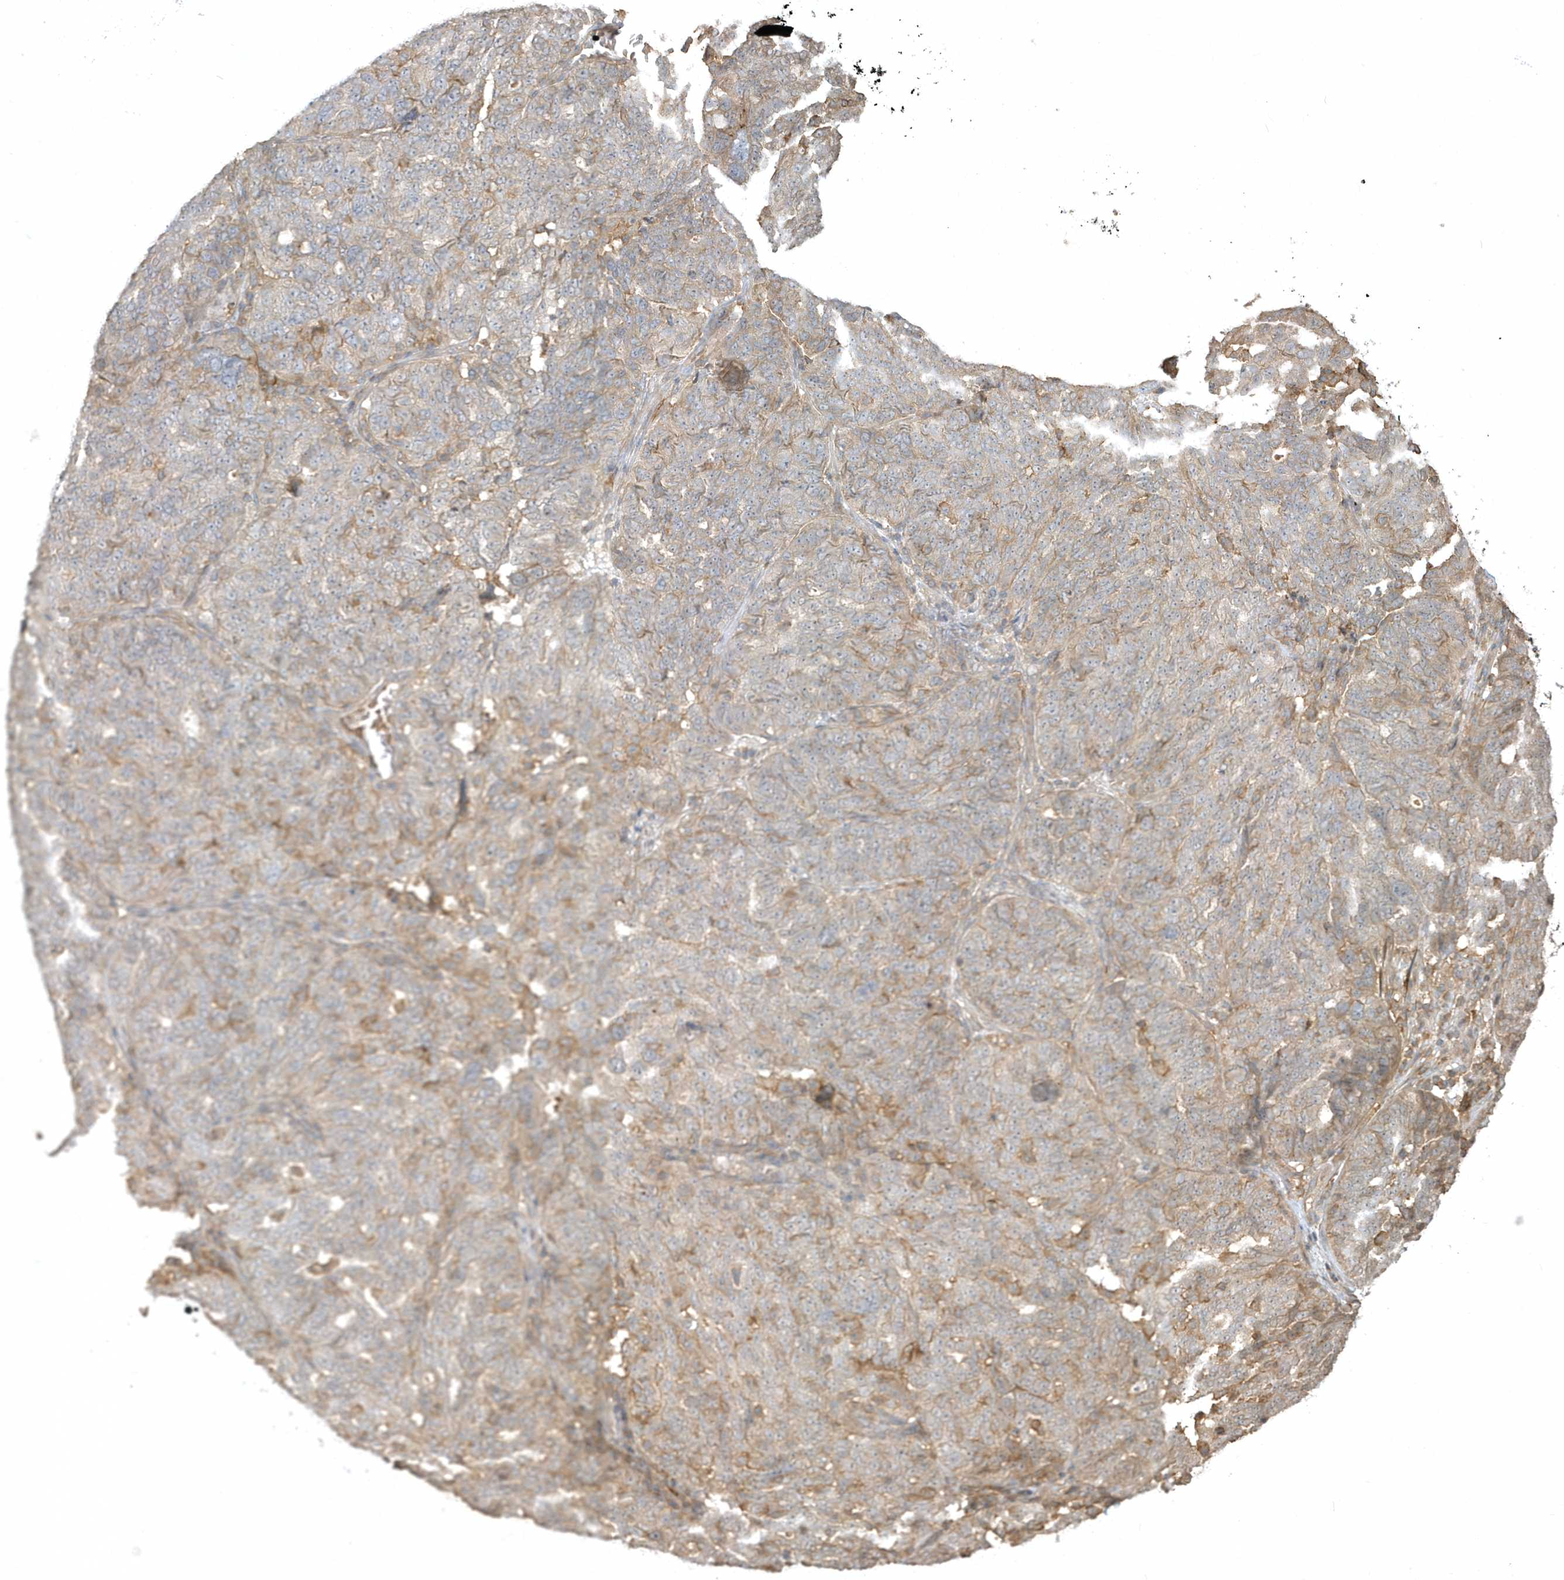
{"staining": {"intensity": "weak", "quantity": "25%-75%", "location": "cytoplasmic/membranous"}, "tissue": "ovarian cancer", "cell_type": "Tumor cells", "image_type": "cancer", "snomed": [{"axis": "morphology", "description": "Cystadenocarcinoma, serous, NOS"}, {"axis": "topography", "description": "Ovary"}], "caption": "Serous cystadenocarcinoma (ovarian) tissue demonstrates weak cytoplasmic/membranous positivity in approximately 25%-75% of tumor cells", "gene": "ZBTB8A", "patient": {"sex": "female", "age": 59}}